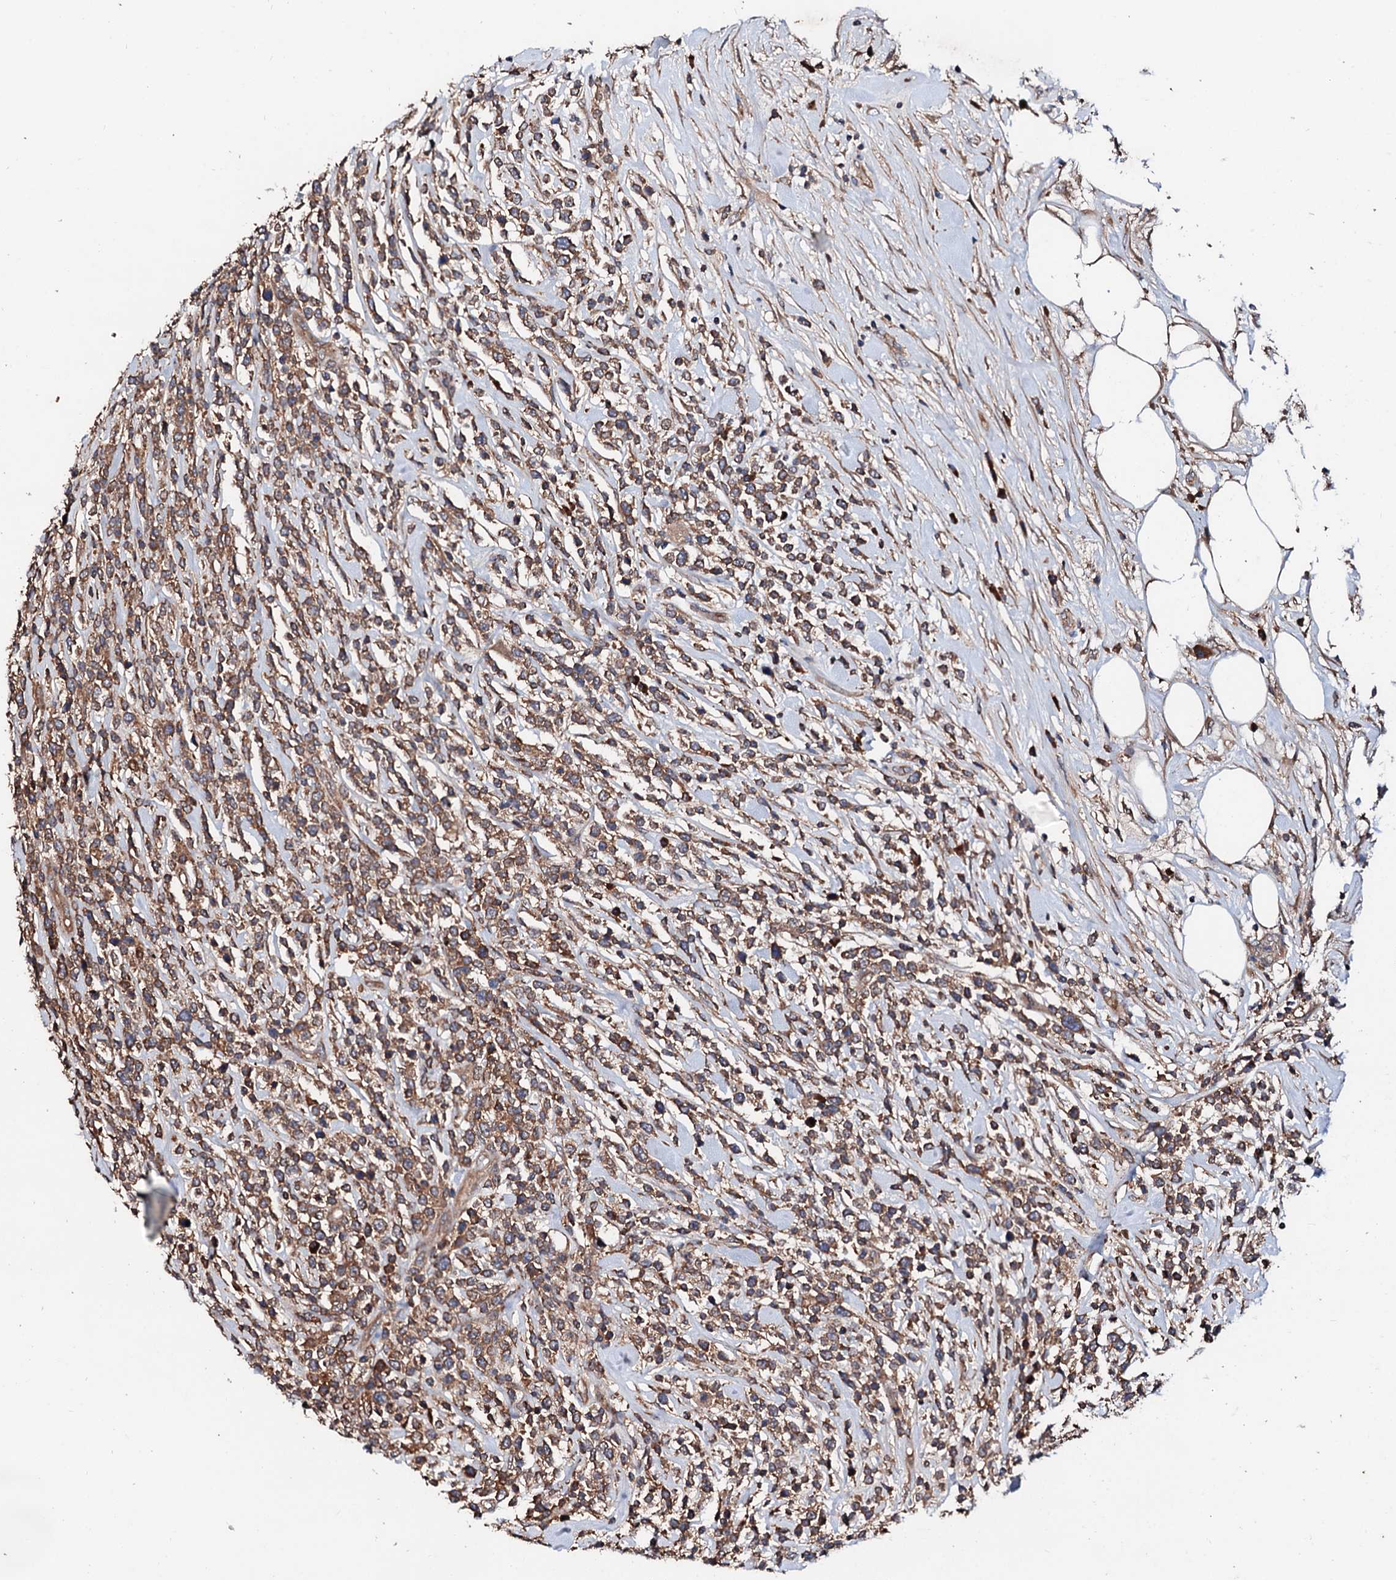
{"staining": {"intensity": "moderate", "quantity": ">75%", "location": "cytoplasmic/membranous"}, "tissue": "lymphoma", "cell_type": "Tumor cells", "image_type": "cancer", "snomed": [{"axis": "morphology", "description": "Malignant lymphoma, non-Hodgkin's type, High grade"}, {"axis": "topography", "description": "Colon"}], "caption": "Human lymphoma stained for a protein (brown) displays moderate cytoplasmic/membranous positive expression in approximately >75% of tumor cells.", "gene": "EXTL1", "patient": {"sex": "female", "age": 53}}